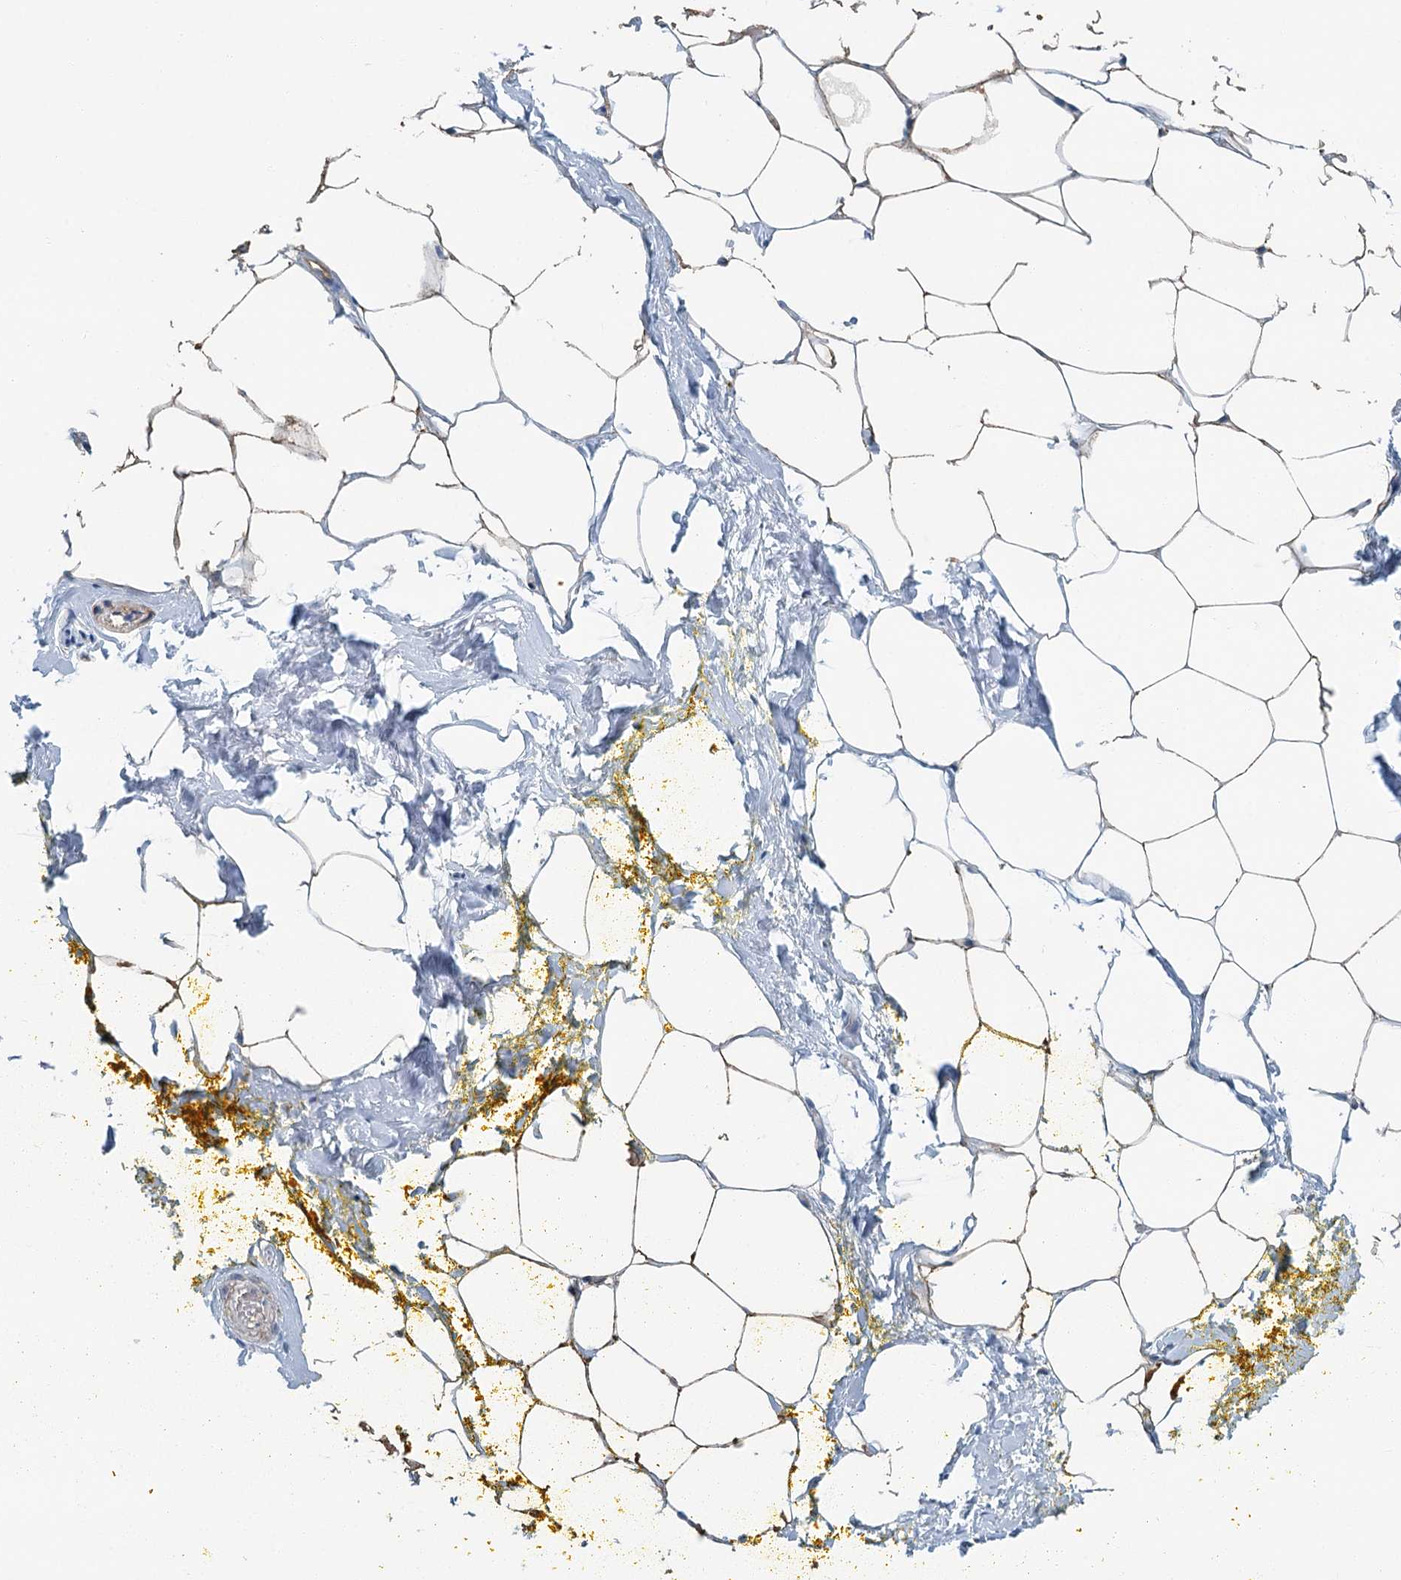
{"staining": {"intensity": "negative", "quantity": "none", "location": "none"}, "tissue": "adipose tissue", "cell_type": "Adipocytes", "image_type": "normal", "snomed": [{"axis": "morphology", "description": "Normal tissue, NOS"}, {"axis": "morphology", "description": "Adenocarcinoma, Low grade"}, {"axis": "topography", "description": "Prostate"}, {"axis": "topography", "description": "Peripheral nerve tissue"}], "caption": "The image exhibits no significant staining in adipocytes of adipose tissue.", "gene": "ZNF527", "patient": {"sex": "male", "age": 63}}